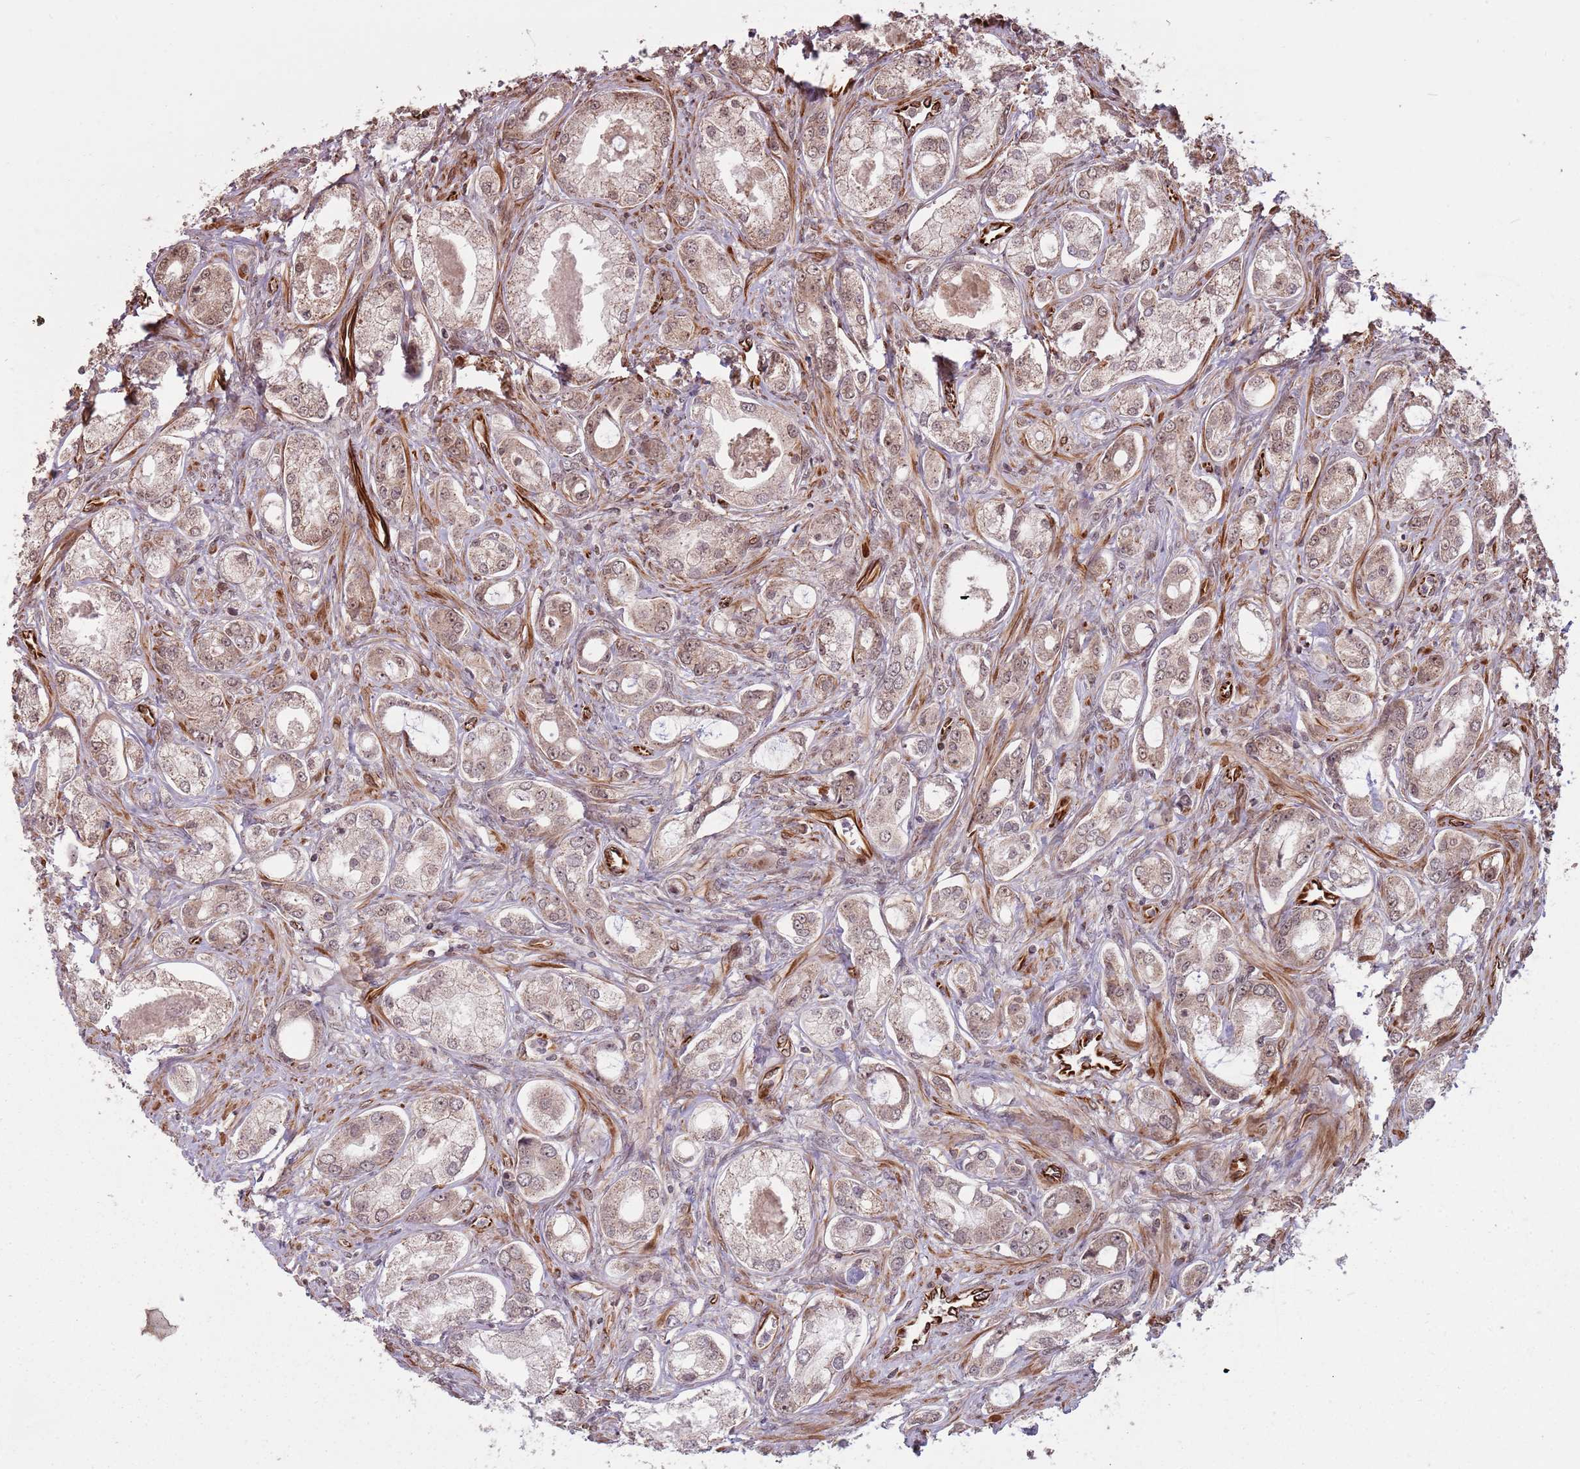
{"staining": {"intensity": "moderate", "quantity": "25%-75%", "location": "cytoplasmic/membranous,nuclear"}, "tissue": "prostate cancer", "cell_type": "Tumor cells", "image_type": "cancer", "snomed": [{"axis": "morphology", "description": "Adenocarcinoma, Low grade"}, {"axis": "topography", "description": "Prostate"}], "caption": "Prostate adenocarcinoma (low-grade) was stained to show a protein in brown. There is medium levels of moderate cytoplasmic/membranous and nuclear staining in about 25%-75% of tumor cells.", "gene": "ADAMTS3", "patient": {"sex": "male", "age": 68}}